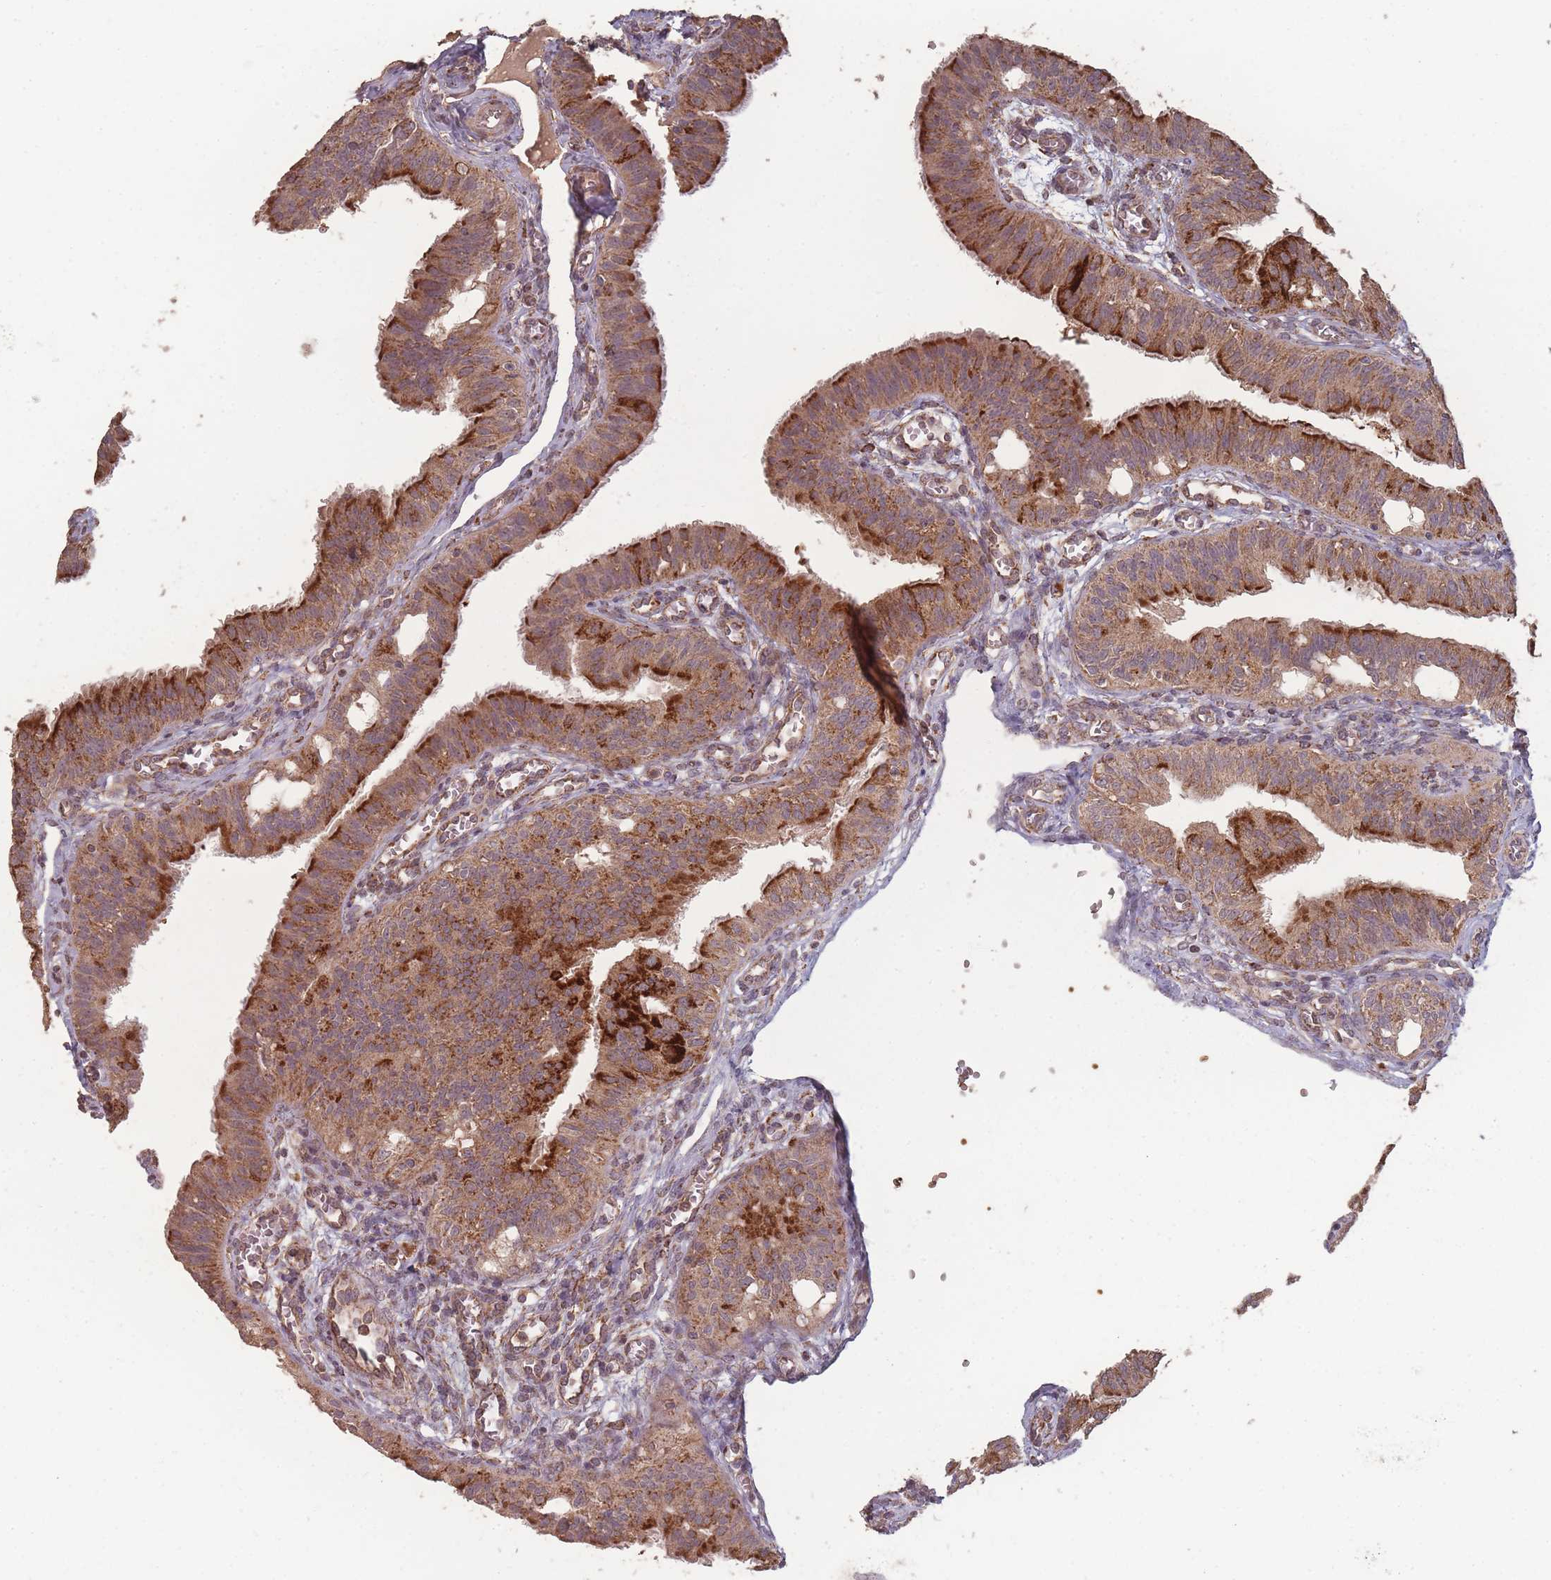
{"staining": {"intensity": "strong", "quantity": ">75%", "location": "cytoplasmic/membranous"}, "tissue": "fallopian tube", "cell_type": "Glandular cells", "image_type": "normal", "snomed": [{"axis": "morphology", "description": "Normal tissue, NOS"}, {"axis": "topography", "description": "Fallopian tube"}, {"axis": "topography", "description": "Ovary"}], "caption": "Protein staining of normal fallopian tube displays strong cytoplasmic/membranous staining in approximately >75% of glandular cells.", "gene": "LYRM7", "patient": {"sex": "female", "age": 42}}